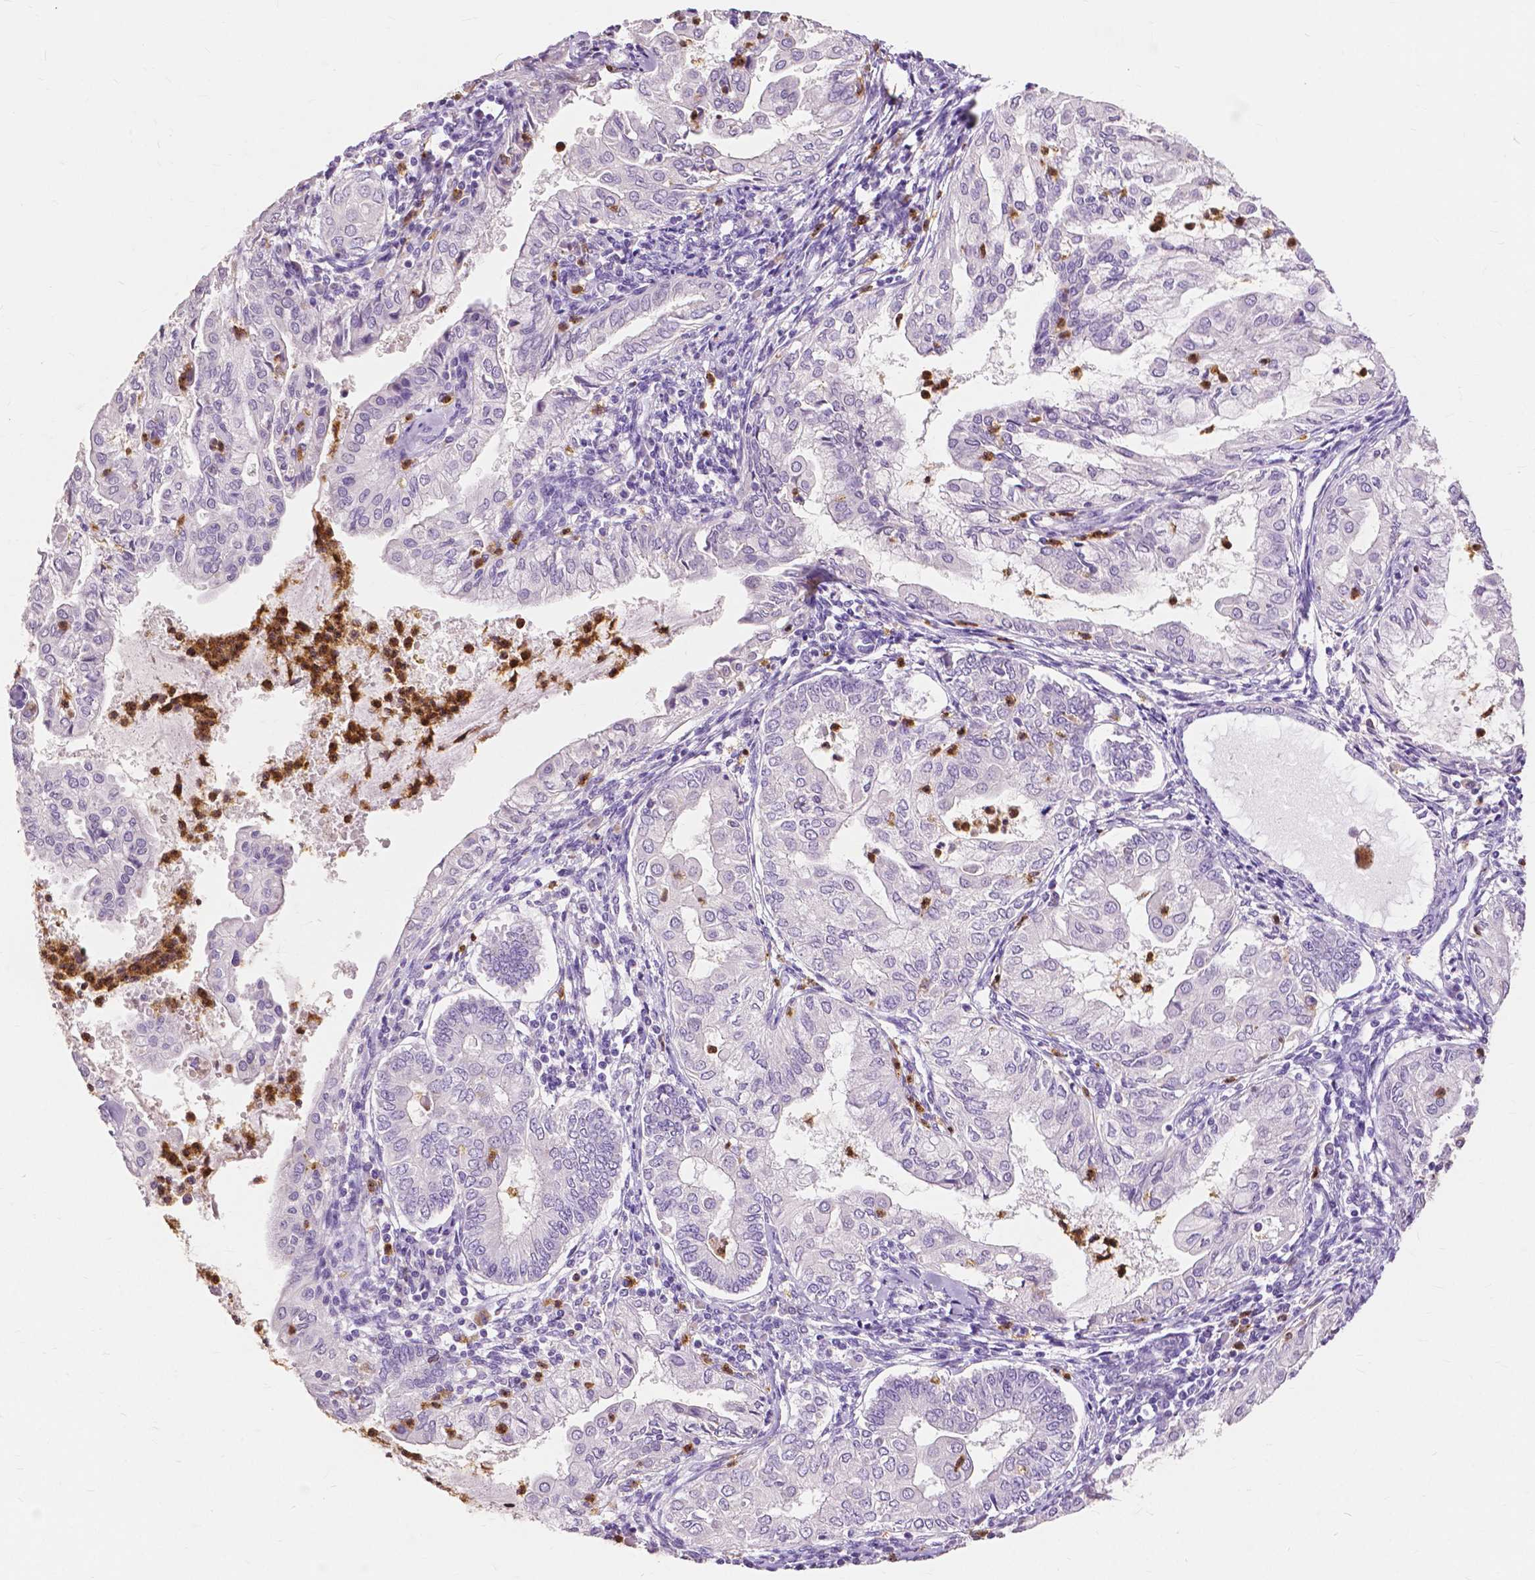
{"staining": {"intensity": "negative", "quantity": "none", "location": "none"}, "tissue": "endometrial cancer", "cell_type": "Tumor cells", "image_type": "cancer", "snomed": [{"axis": "morphology", "description": "Adenocarcinoma, NOS"}, {"axis": "topography", "description": "Endometrium"}], "caption": "This is a histopathology image of immunohistochemistry staining of adenocarcinoma (endometrial), which shows no staining in tumor cells.", "gene": "CXCR2", "patient": {"sex": "female", "age": 68}}